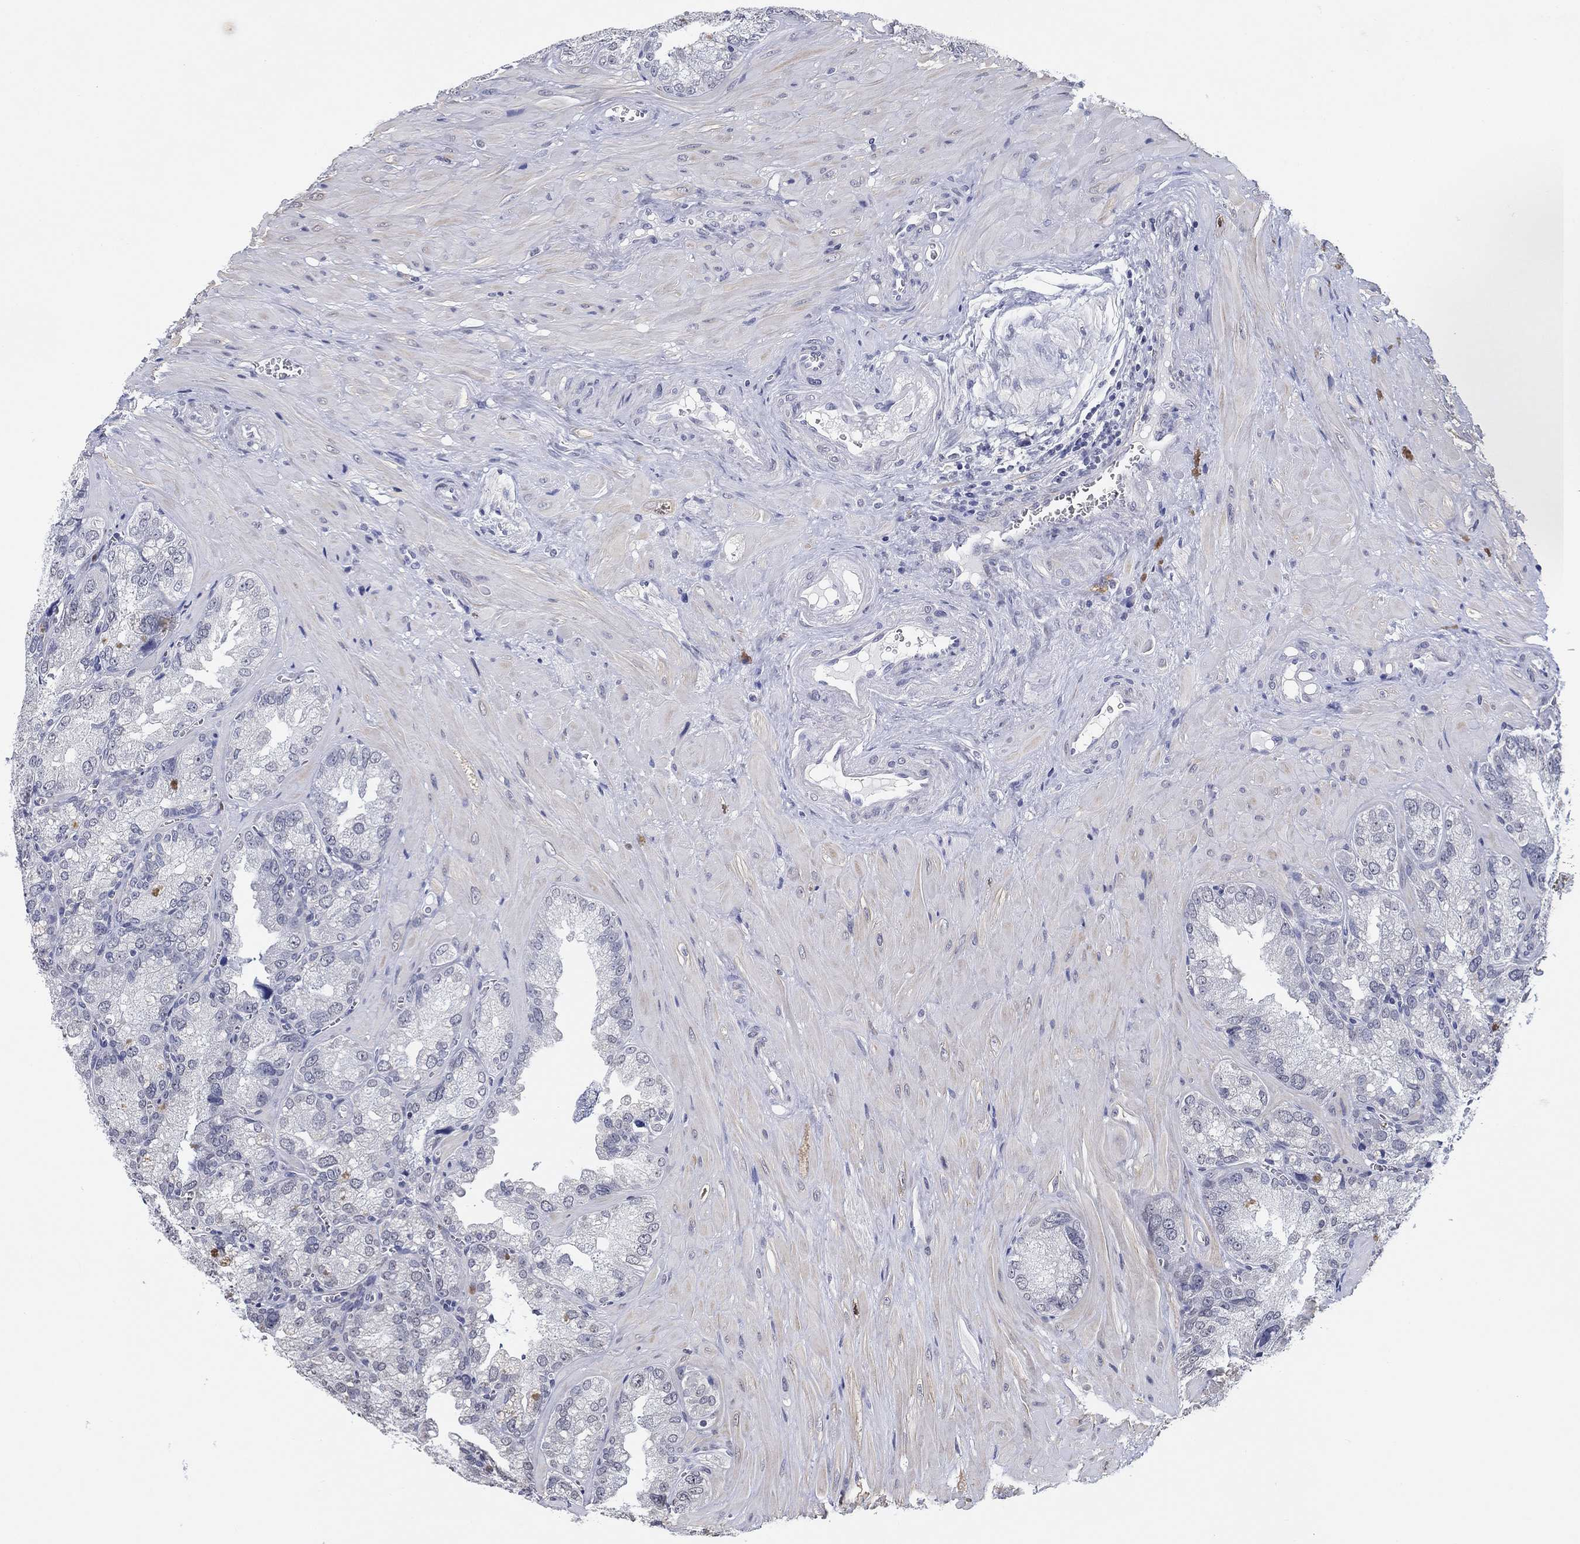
{"staining": {"intensity": "negative", "quantity": "none", "location": "none"}, "tissue": "seminal vesicle", "cell_type": "Glandular cells", "image_type": "normal", "snomed": [{"axis": "morphology", "description": "Normal tissue, NOS"}, {"axis": "topography", "description": "Seminal veicle"}], "caption": "Protein analysis of unremarkable seminal vesicle demonstrates no significant staining in glandular cells.", "gene": "OTUB2", "patient": {"sex": "male", "age": 57}}